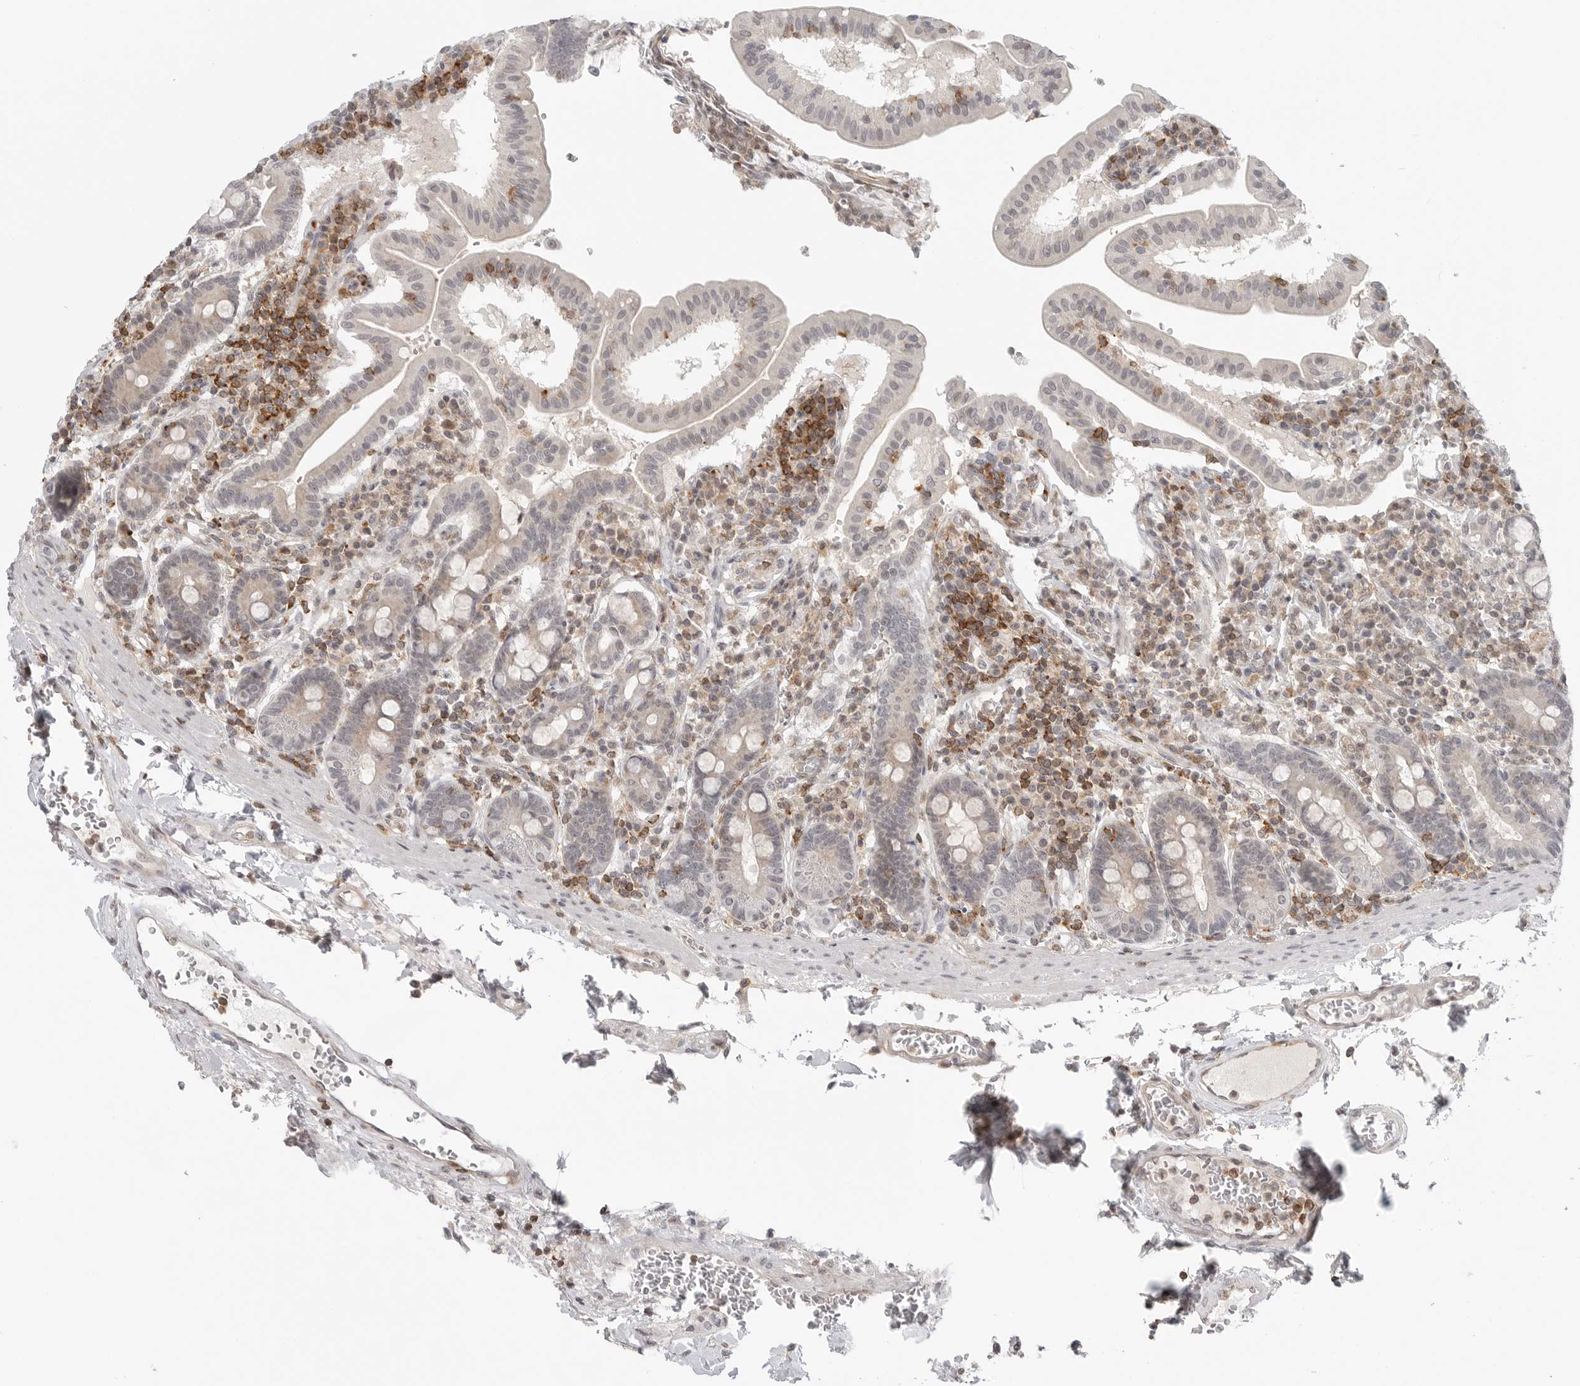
{"staining": {"intensity": "weak", "quantity": "<25%", "location": "cytoplasmic/membranous"}, "tissue": "duodenum", "cell_type": "Glandular cells", "image_type": "normal", "snomed": [{"axis": "morphology", "description": "Normal tissue, NOS"}, {"axis": "morphology", "description": "Adenocarcinoma, NOS"}, {"axis": "topography", "description": "Pancreas"}, {"axis": "topography", "description": "Duodenum"}], "caption": "This is a micrograph of IHC staining of normal duodenum, which shows no staining in glandular cells. Brightfield microscopy of immunohistochemistry (IHC) stained with DAB (brown) and hematoxylin (blue), captured at high magnification.", "gene": "SH3KBP1", "patient": {"sex": "male", "age": 50}}